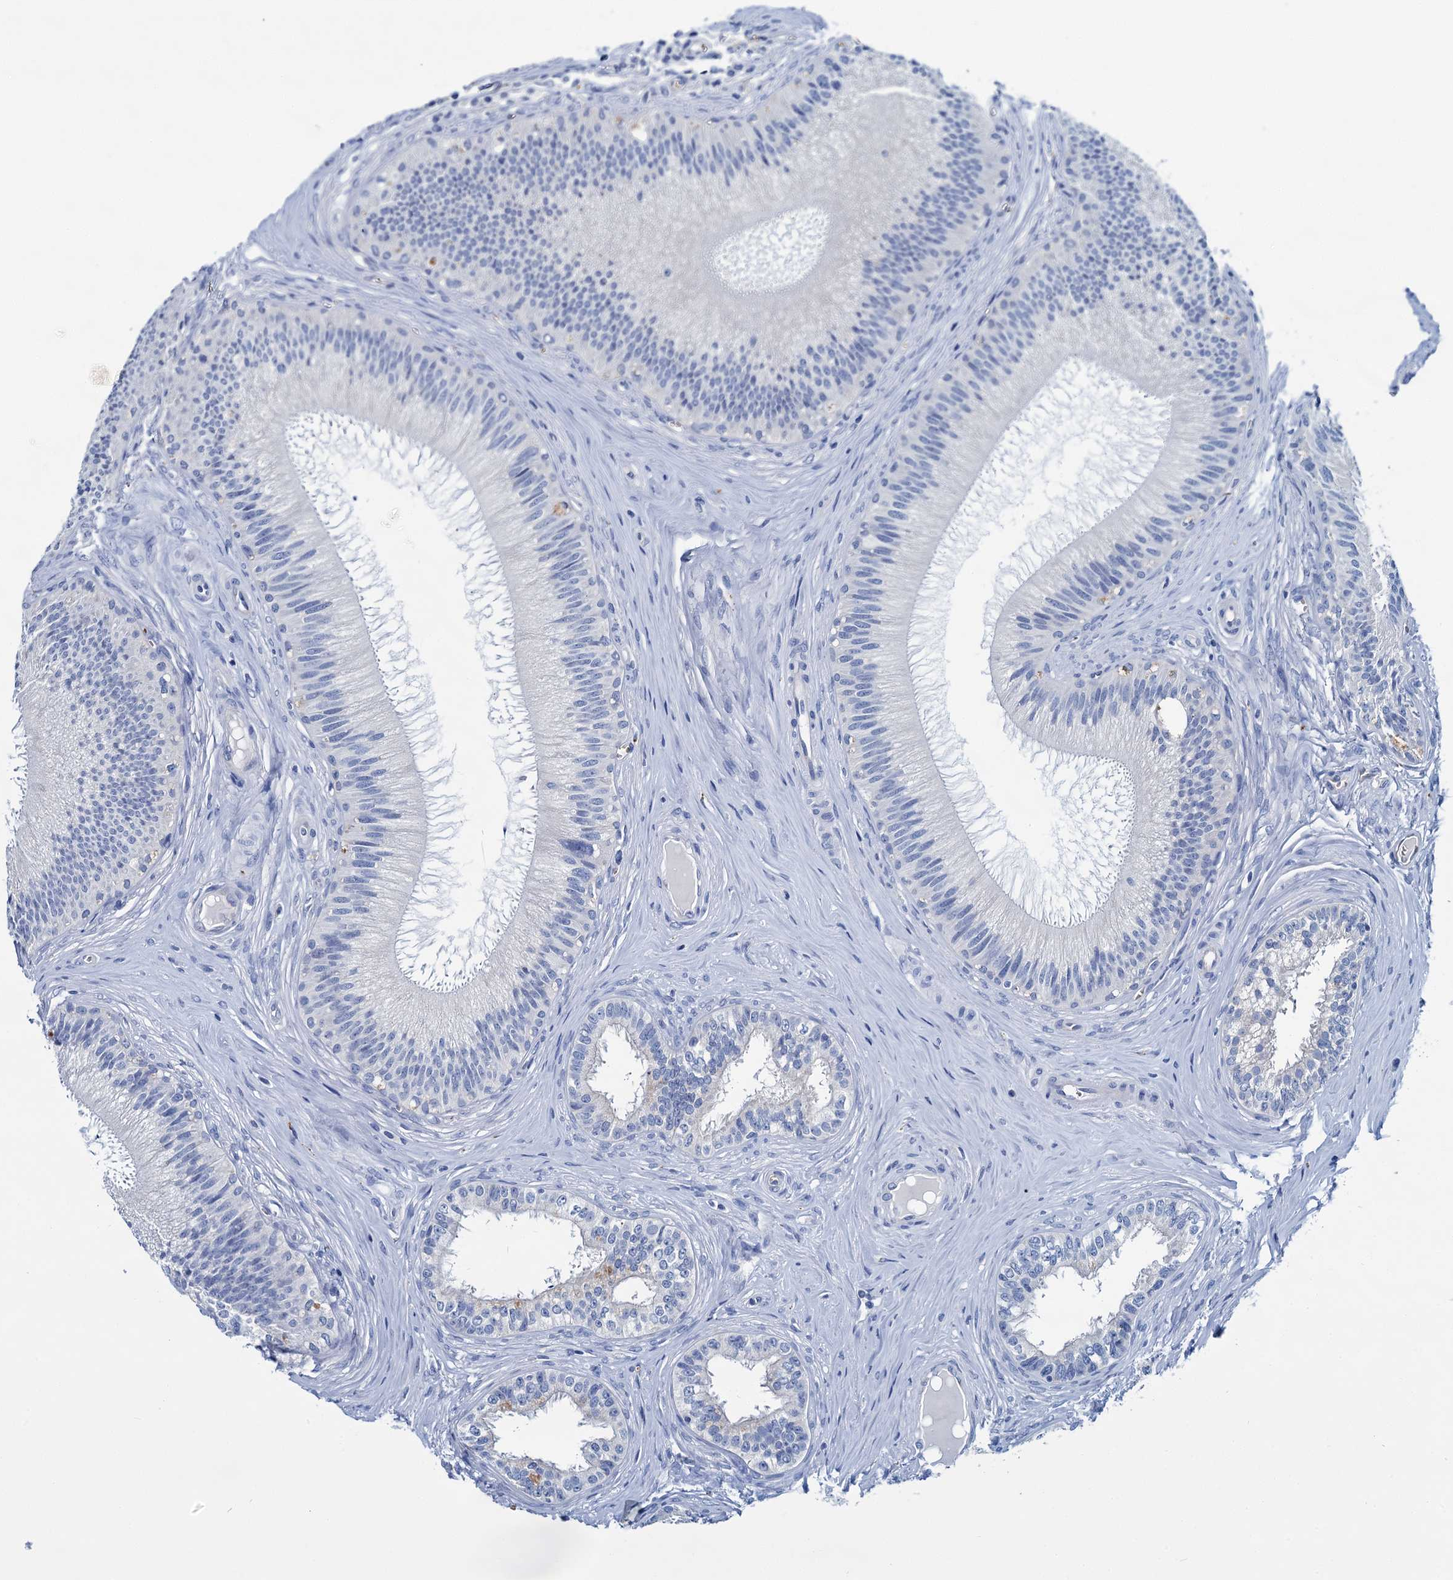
{"staining": {"intensity": "negative", "quantity": "none", "location": "none"}, "tissue": "epididymis", "cell_type": "Glandular cells", "image_type": "normal", "snomed": [{"axis": "morphology", "description": "Normal tissue, NOS"}, {"axis": "topography", "description": "Epididymis"}], "caption": "The histopathology image reveals no significant staining in glandular cells of epididymis.", "gene": "ATG2A", "patient": {"sex": "male", "age": 46}}